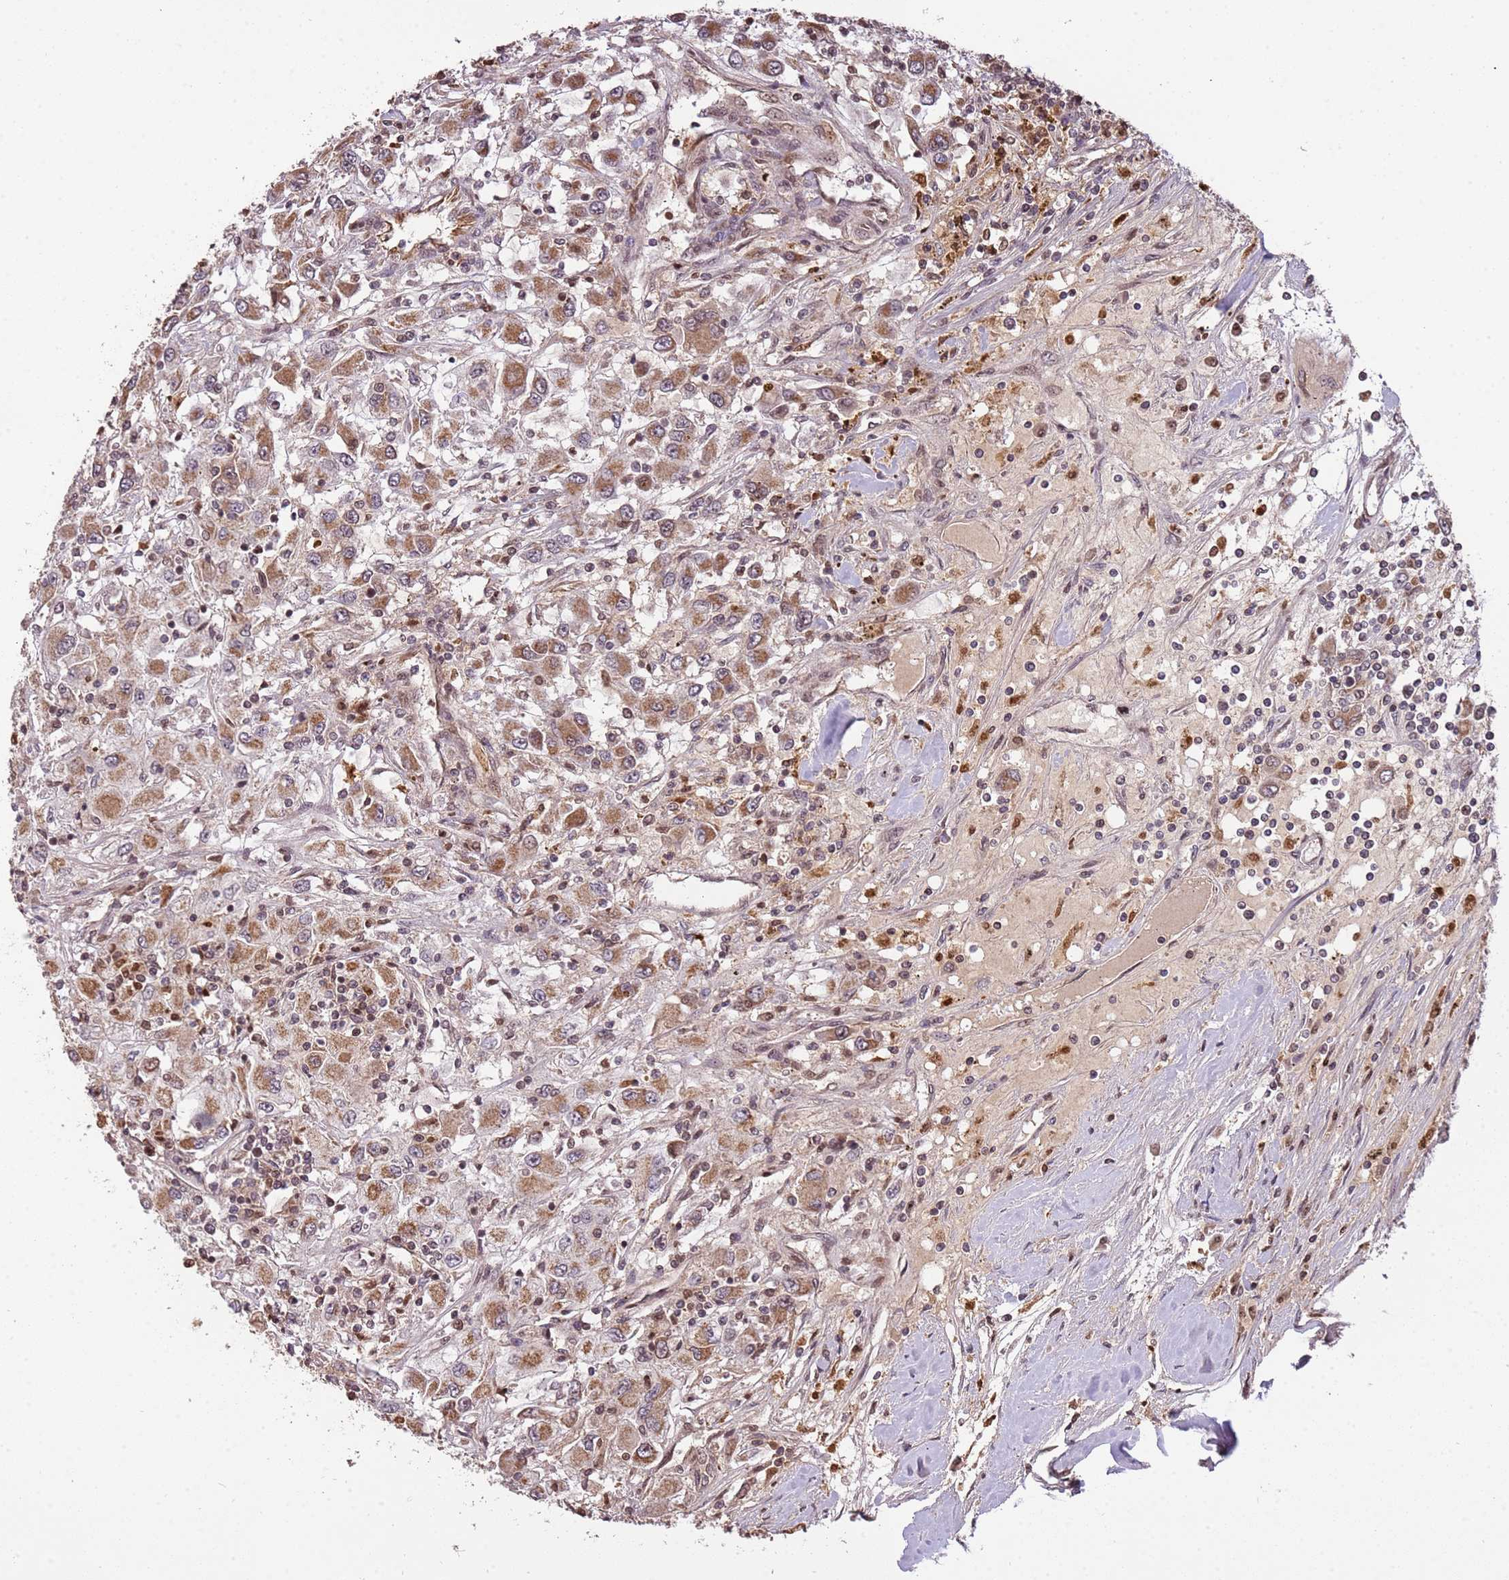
{"staining": {"intensity": "moderate", "quantity": ">75%", "location": "cytoplasmic/membranous"}, "tissue": "renal cancer", "cell_type": "Tumor cells", "image_type": "cancer", "snomed": [{"axis": "morphology", "description": "Adenocarcinoma, NOS"}, {"axis": "topography", "description": "Kidney"}], "caption": "Immunohistochemistry (DAB (3,3'-diaminobenzidine)) staining of human renal cancer (adenocarcinoma) reveals moderate cytoplasmic/membranous protein staining in approximately >75% of tumor cells.", "gene": "SAMSN1", "patient": {"sex": "female", "age": 67}}